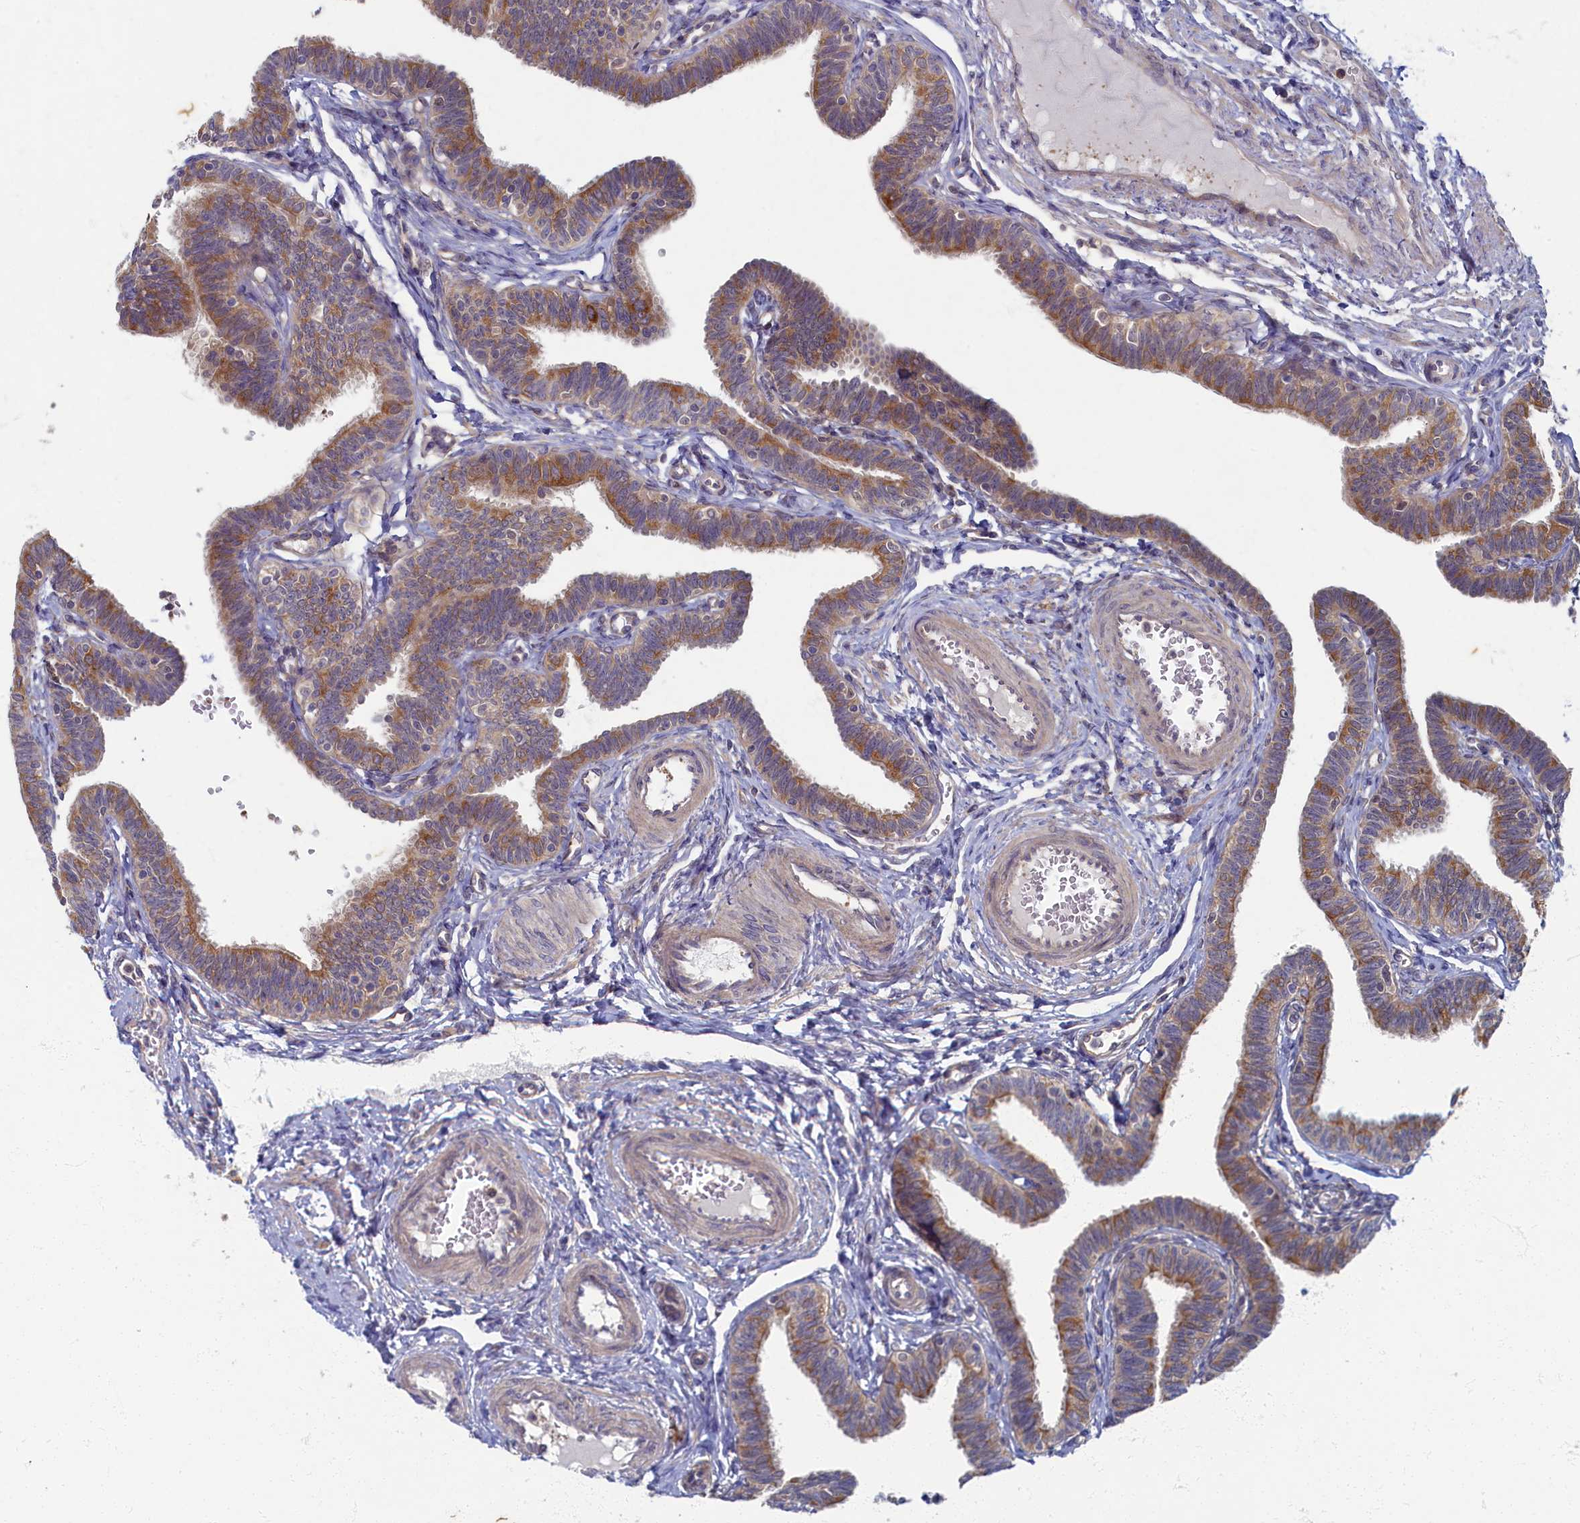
{"staining": {"intensity": "moderate", "quantity": "25%-75%", "location": "cytoplasmic/membranous"}, "tissue": "fallopian tube", "cell_type": "Glandular cells", "image_type": "normal", "snomed": [{"axis": "morphology", "description": "Normal tissue, NOS"}, {"axis": "topography", "description": "Fallopian tube"}, {"axis": "topography", "description": "Ovary"}], "caption": "An image of fallopian tube stained for a protein shows moderate cytoplasmic/membranous brown staining in glandular cells.", "gene": "WDR59", "patient": {"sex": "female", "age": 23}}